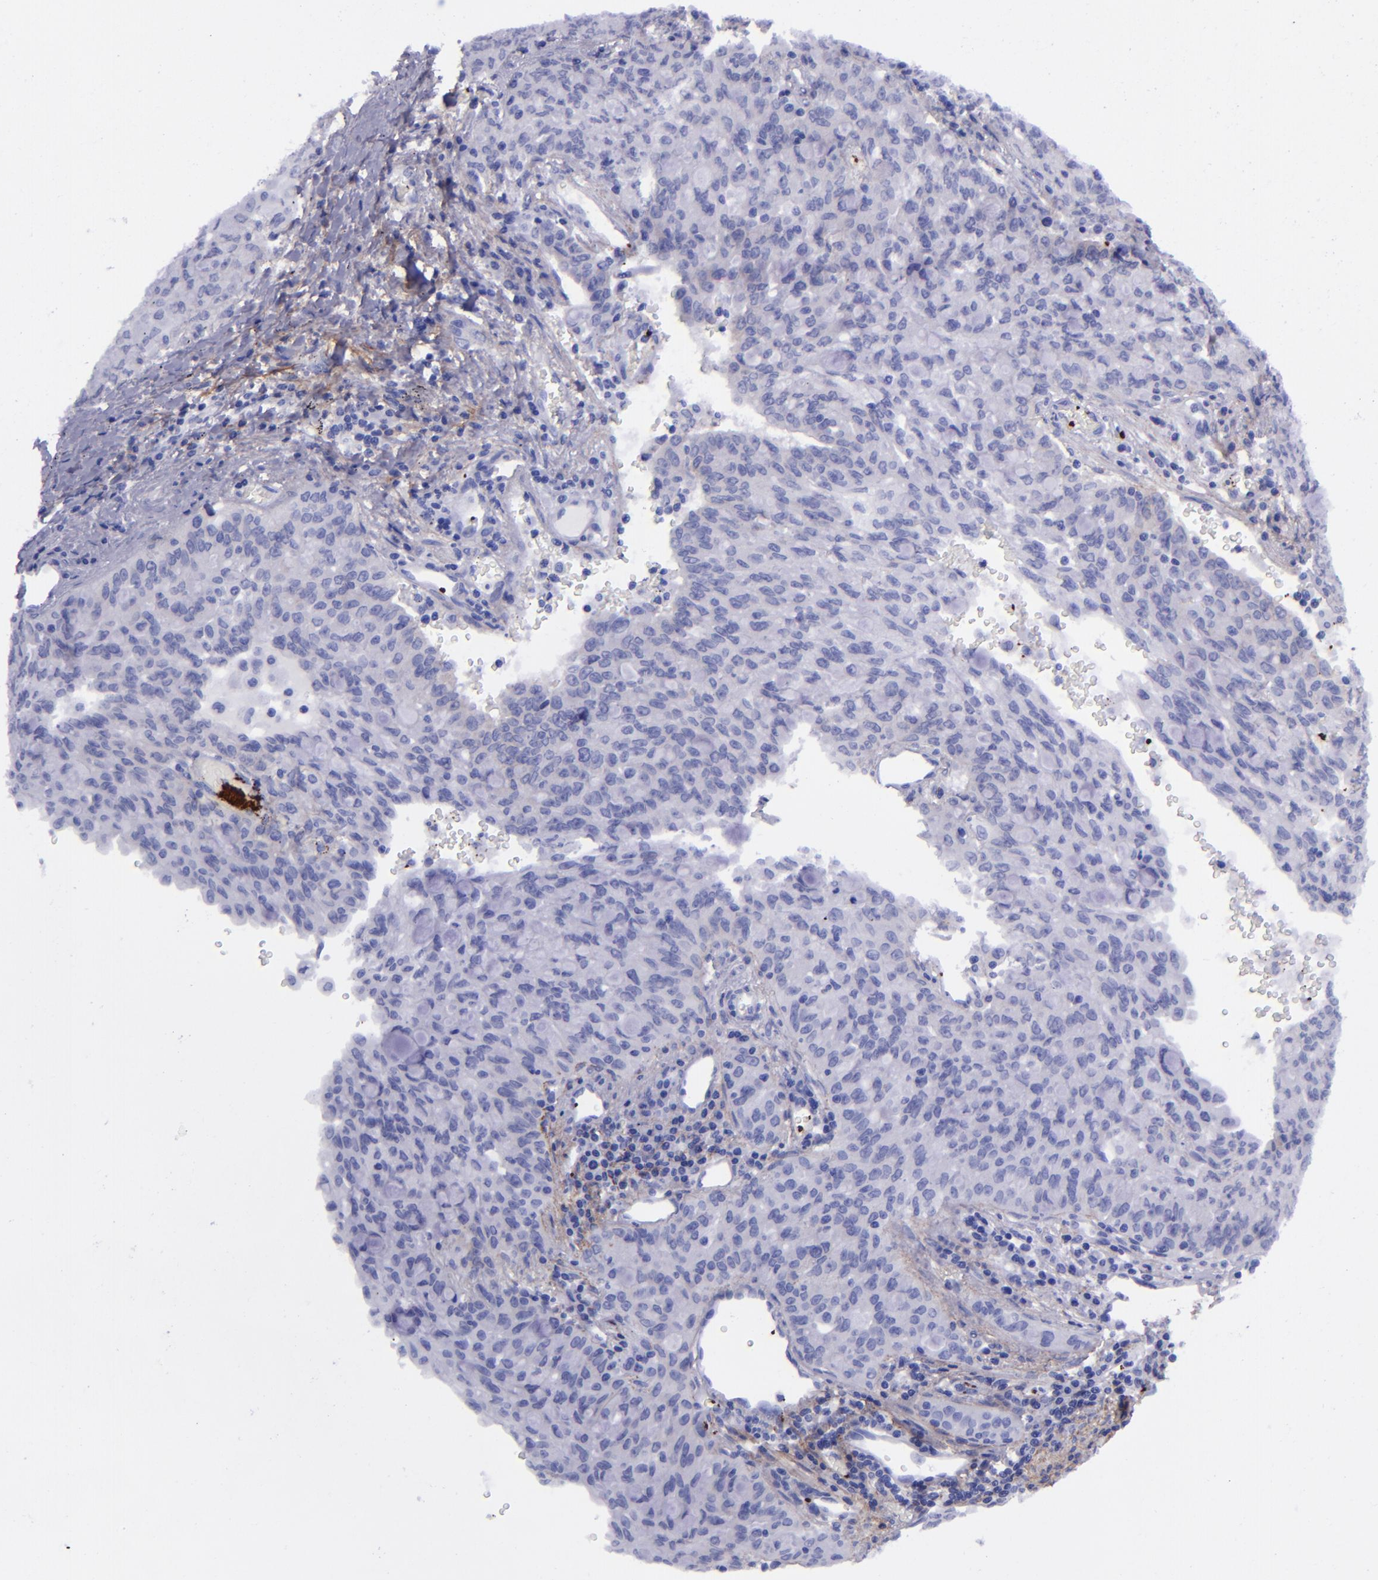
{"staining": {"intensity": "negative", "quantity": "none", "location": "none"}, "tissue": "lung cancer", "cell_type": "Tumor cells", "image_type": "cancer", "snomed": [{"axis": "morphology", "description": "Adenocarcinoma, NOS"}, {"axis": "topography", "description": "Lung"}], "caption": "Immunohistochemistry histopathology image of neoplastic tissue: lung cancer (adenocarcinoma) stained with DAB demonstrates no significant protein staining in tumor cells.", "gene": "EFCAB13", "patient": {"sex": "female", "age": 44}}